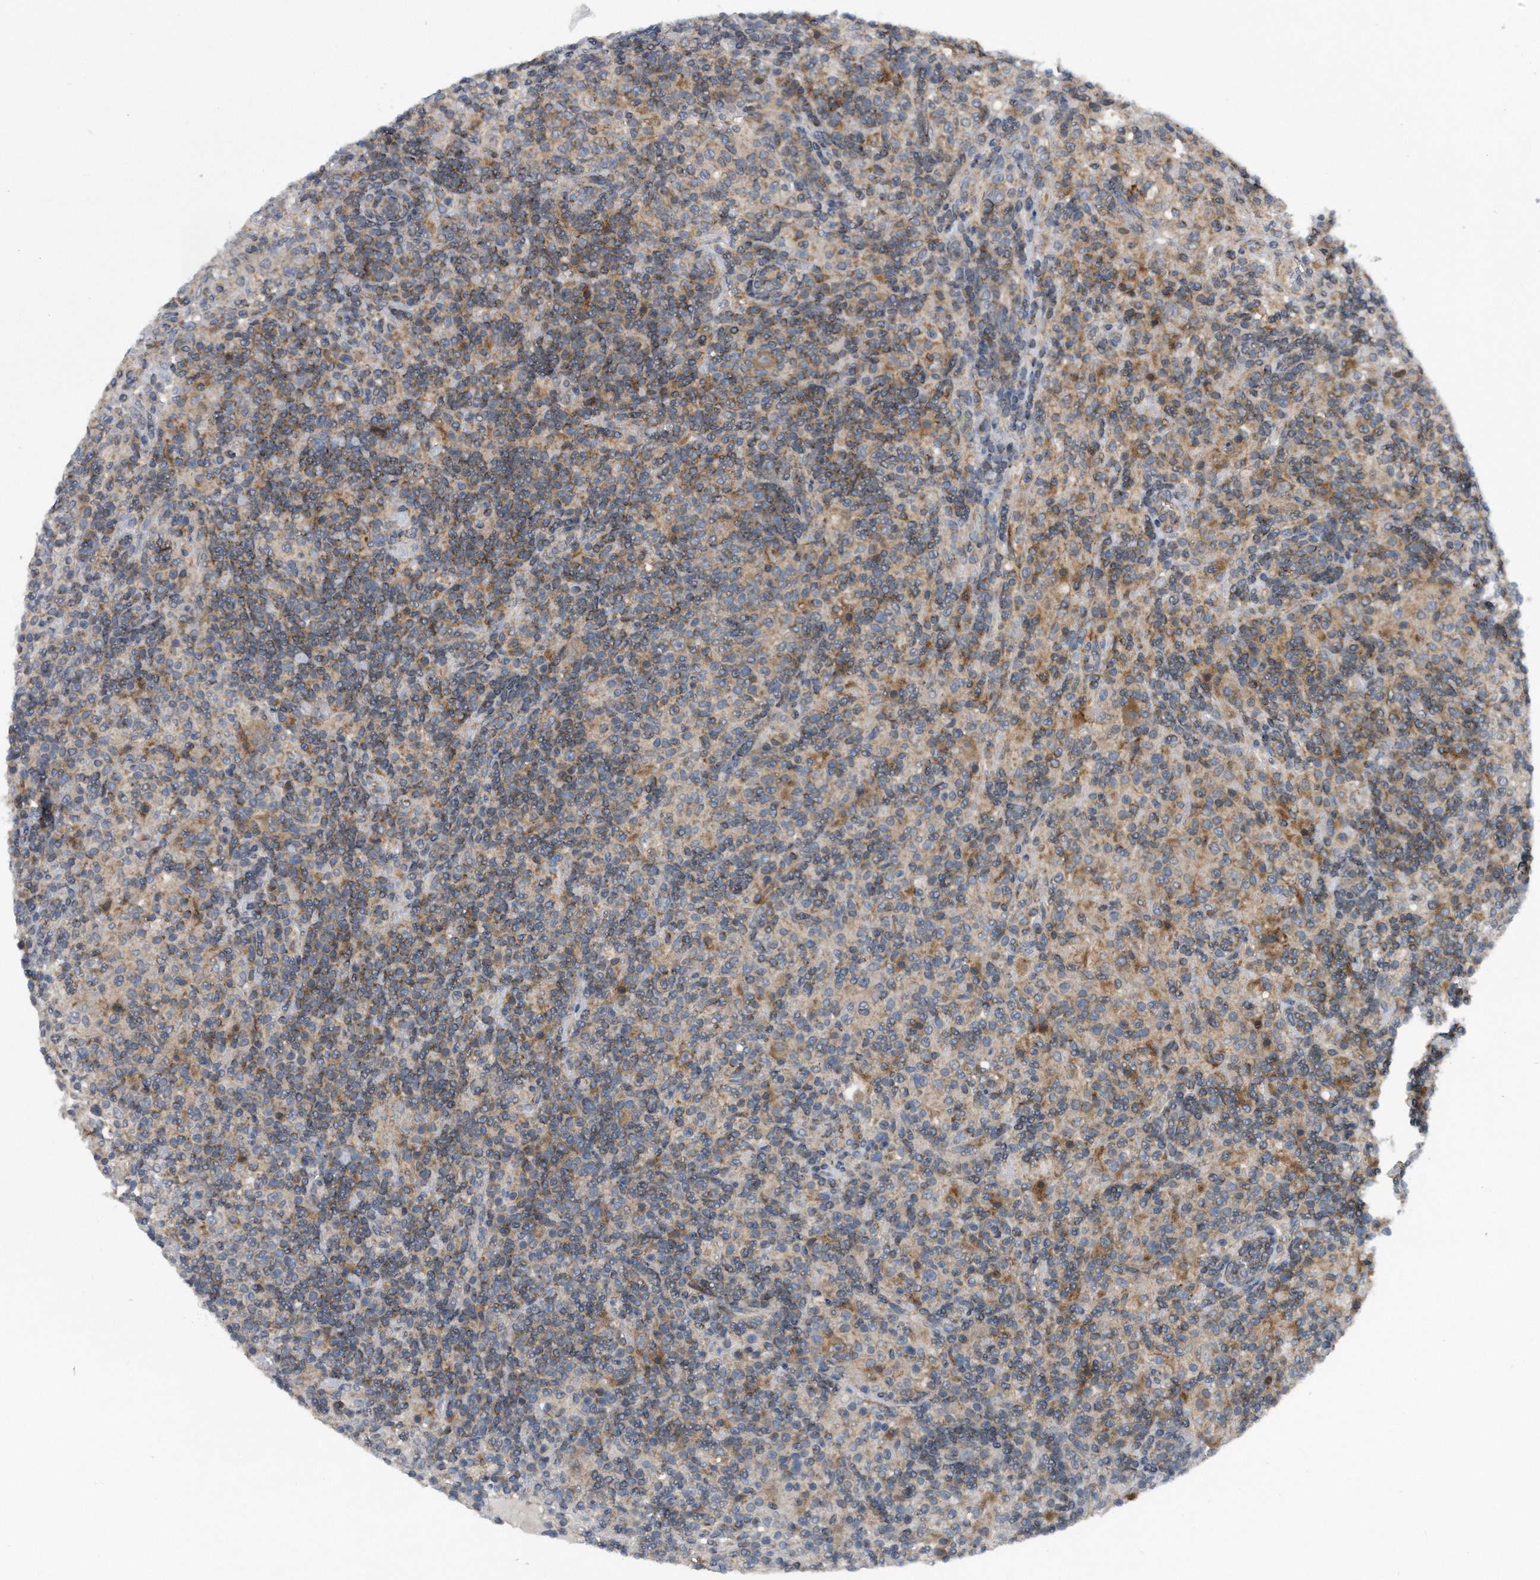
{"staining": {"intensity": "weak", "quantity": ">75%", "location": "cytoplasmic/membranous"}, "tissue": "lymphoma", "cell_type": "Tumor cells", "image_type": "cancer", "snomed": [{"axis": "morphology", "description": "Hodgkin's disease, NOS"}, {"axis": "topography", "description": "Lymph node"}], "caption": "Lymphoma was stained to show a protein in brown. There is low levels of weak cytoplasmic/membranous expression in approximately >75% of tumor cells.", "gene": "ALPK2", "patient": {"sex": "male", "age": 70}}